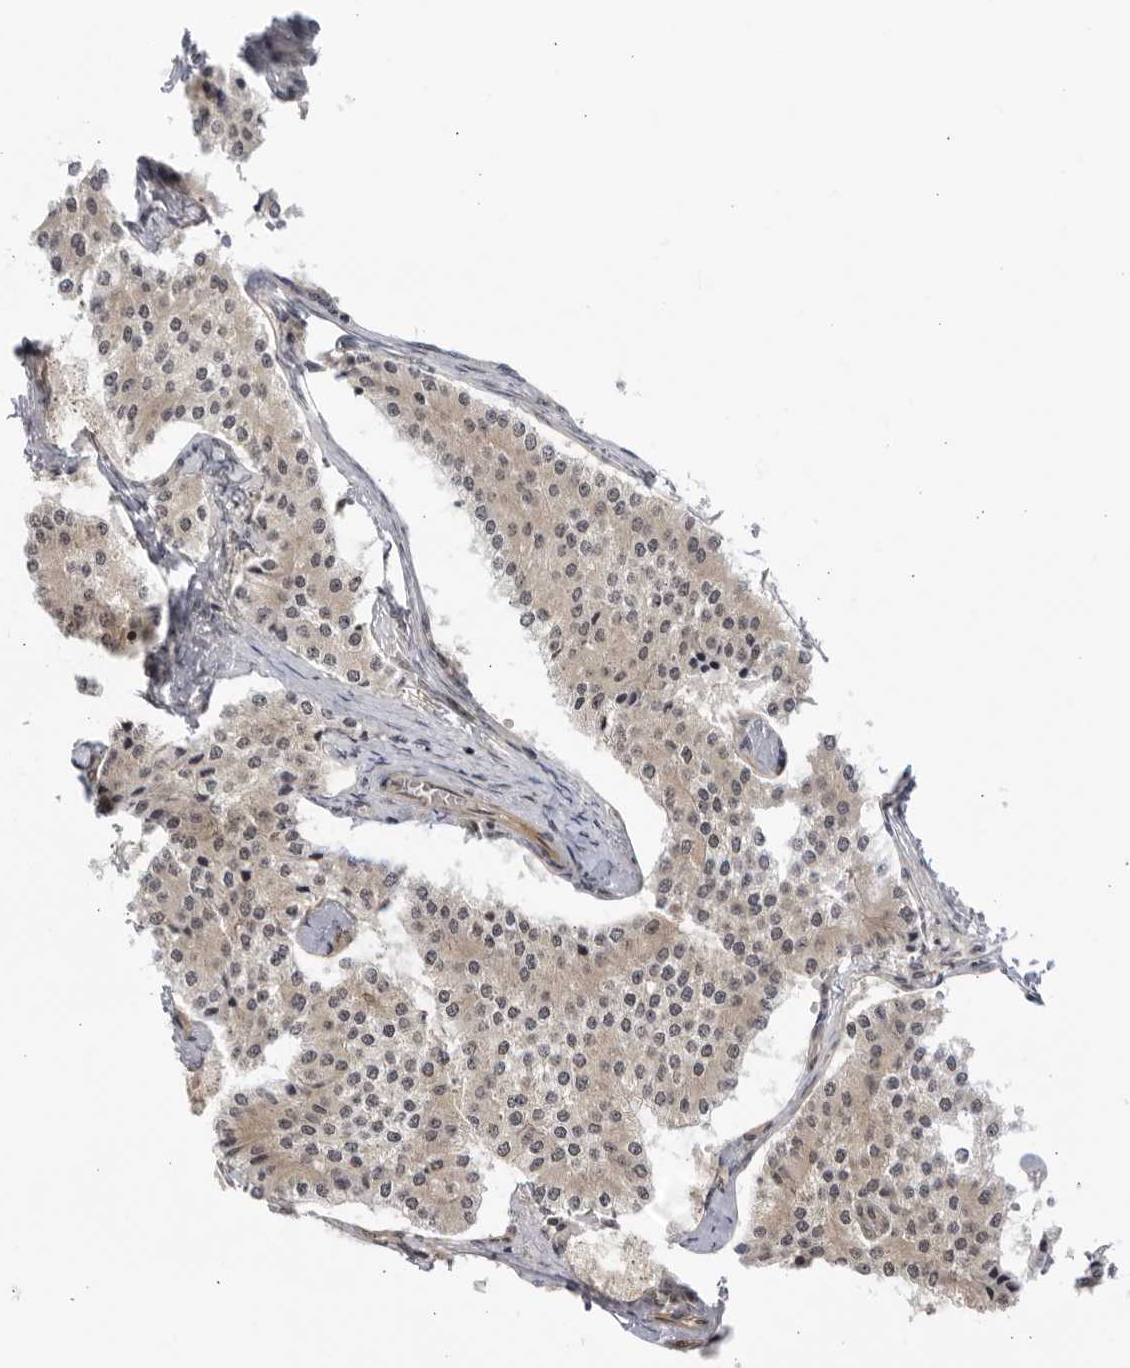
{"staining": {"intensity": "weak", "quantity": ">75%", "location": "cytoplasmic/membranous,nuclear"}, "tissue": "carcinoid", "cell_type": "Tumor cells", "image_type": "cancer", "snomed": [{"axis": "morphology", "description": "Carcinoid, malignant, NOS"}, {"axis": "topography", "description": "Colon"}], "caption": "The photomicrograph displays staining of carcinoid, revealing weak cytoplasmic/membranous and nuclear protein positivity (brown color) within tumor cells.", "gene": "CNBD1", "patient": {"sex": "female", "age": 52}}